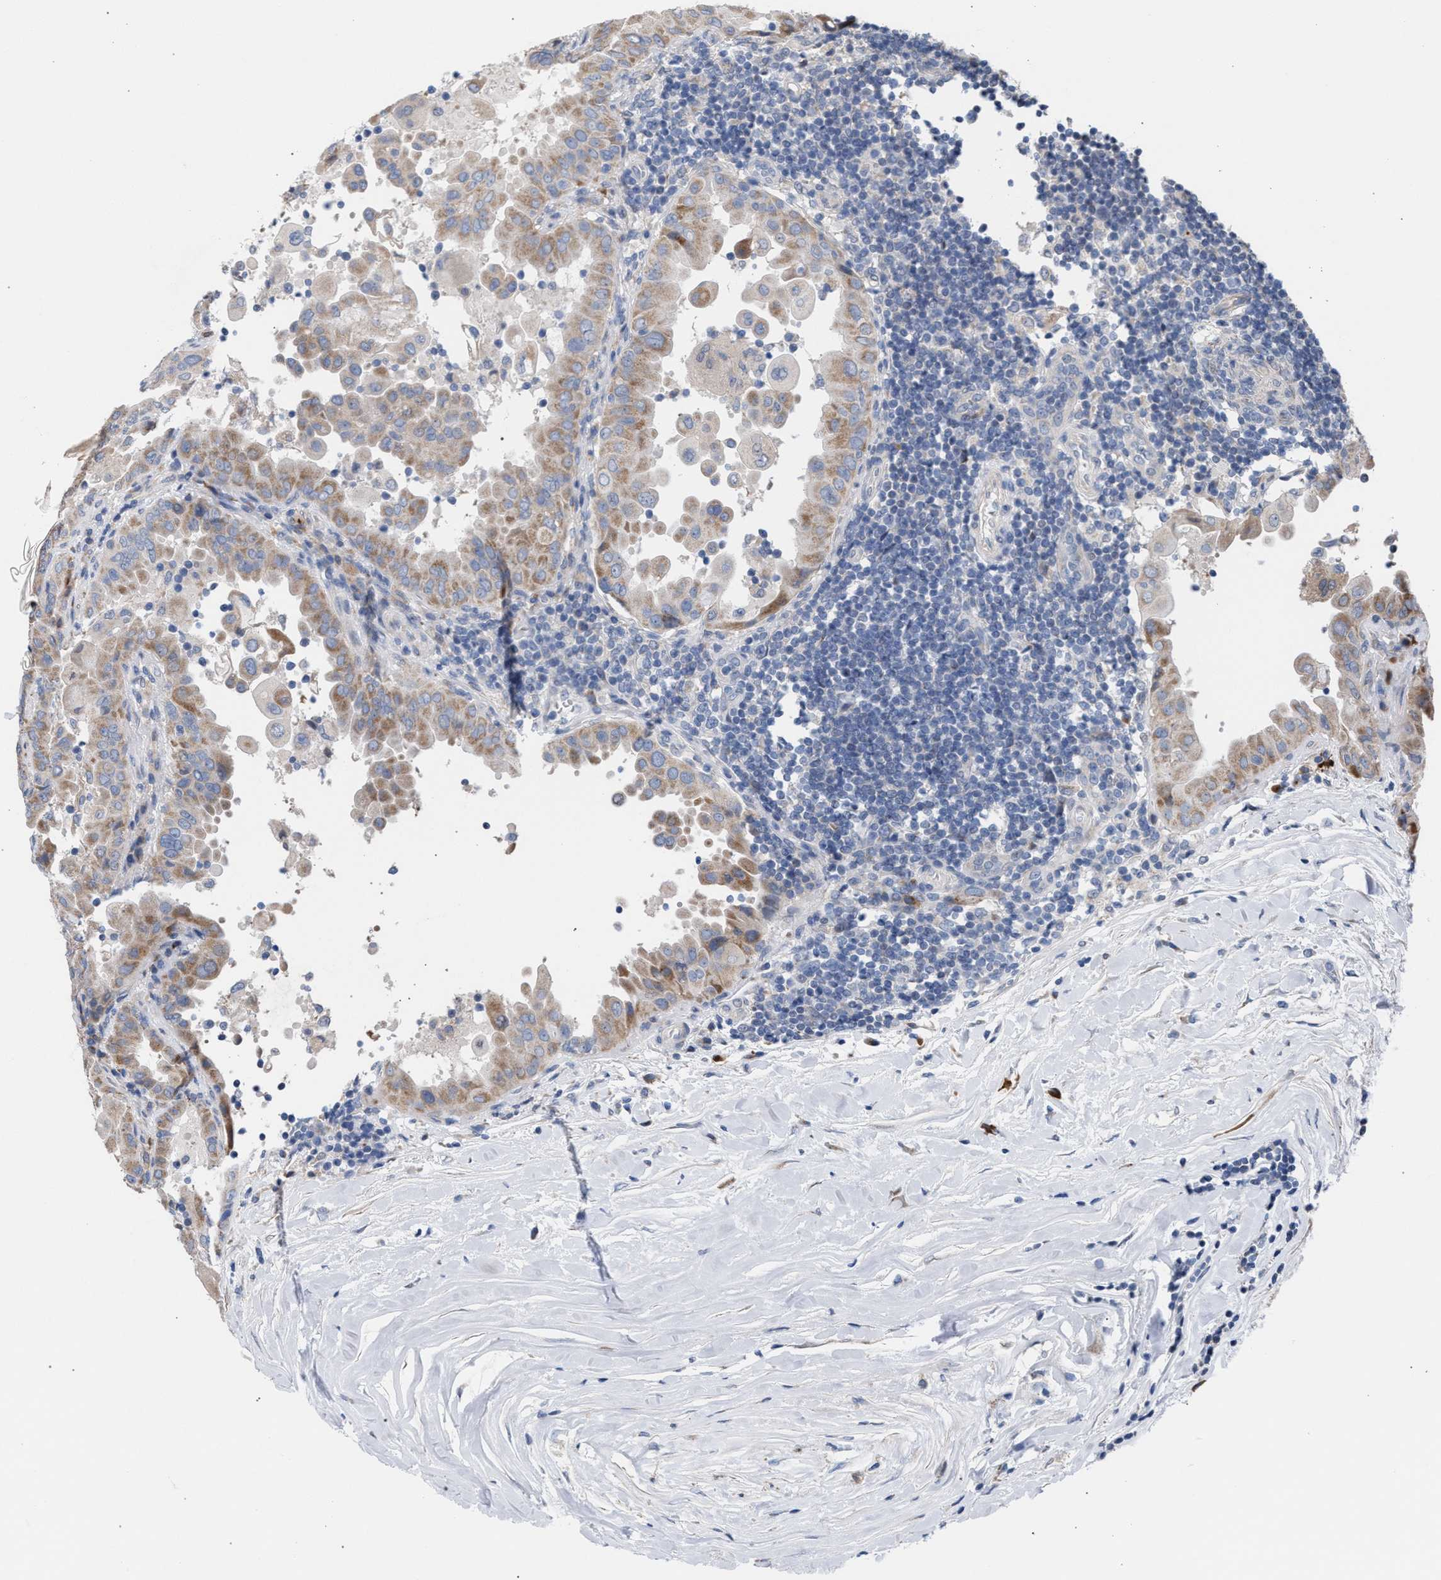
{"staining": {"intensity": "moderate", "quantity": ">75%", "location": "cytoplasmic/membranous"}, "tissue": "thyroid cancer", "cell_type": "Tumor cells", "image_type": "cancer", "snomed": [{"axis": "morphology", "description": "Papillary adenocarcinoma, NOS"}, {"axis": "topography", "description": "Thyroid gland"}], "caption": "Thyroid papillary adenocarcinoma was stained to show a protein in brown. There is medium levels of moderate cytoplasmic/membranous positivity in about >75% of tumor cells.", "gene": "RNF135", "patient": {"sex": "male", "age": 33}}